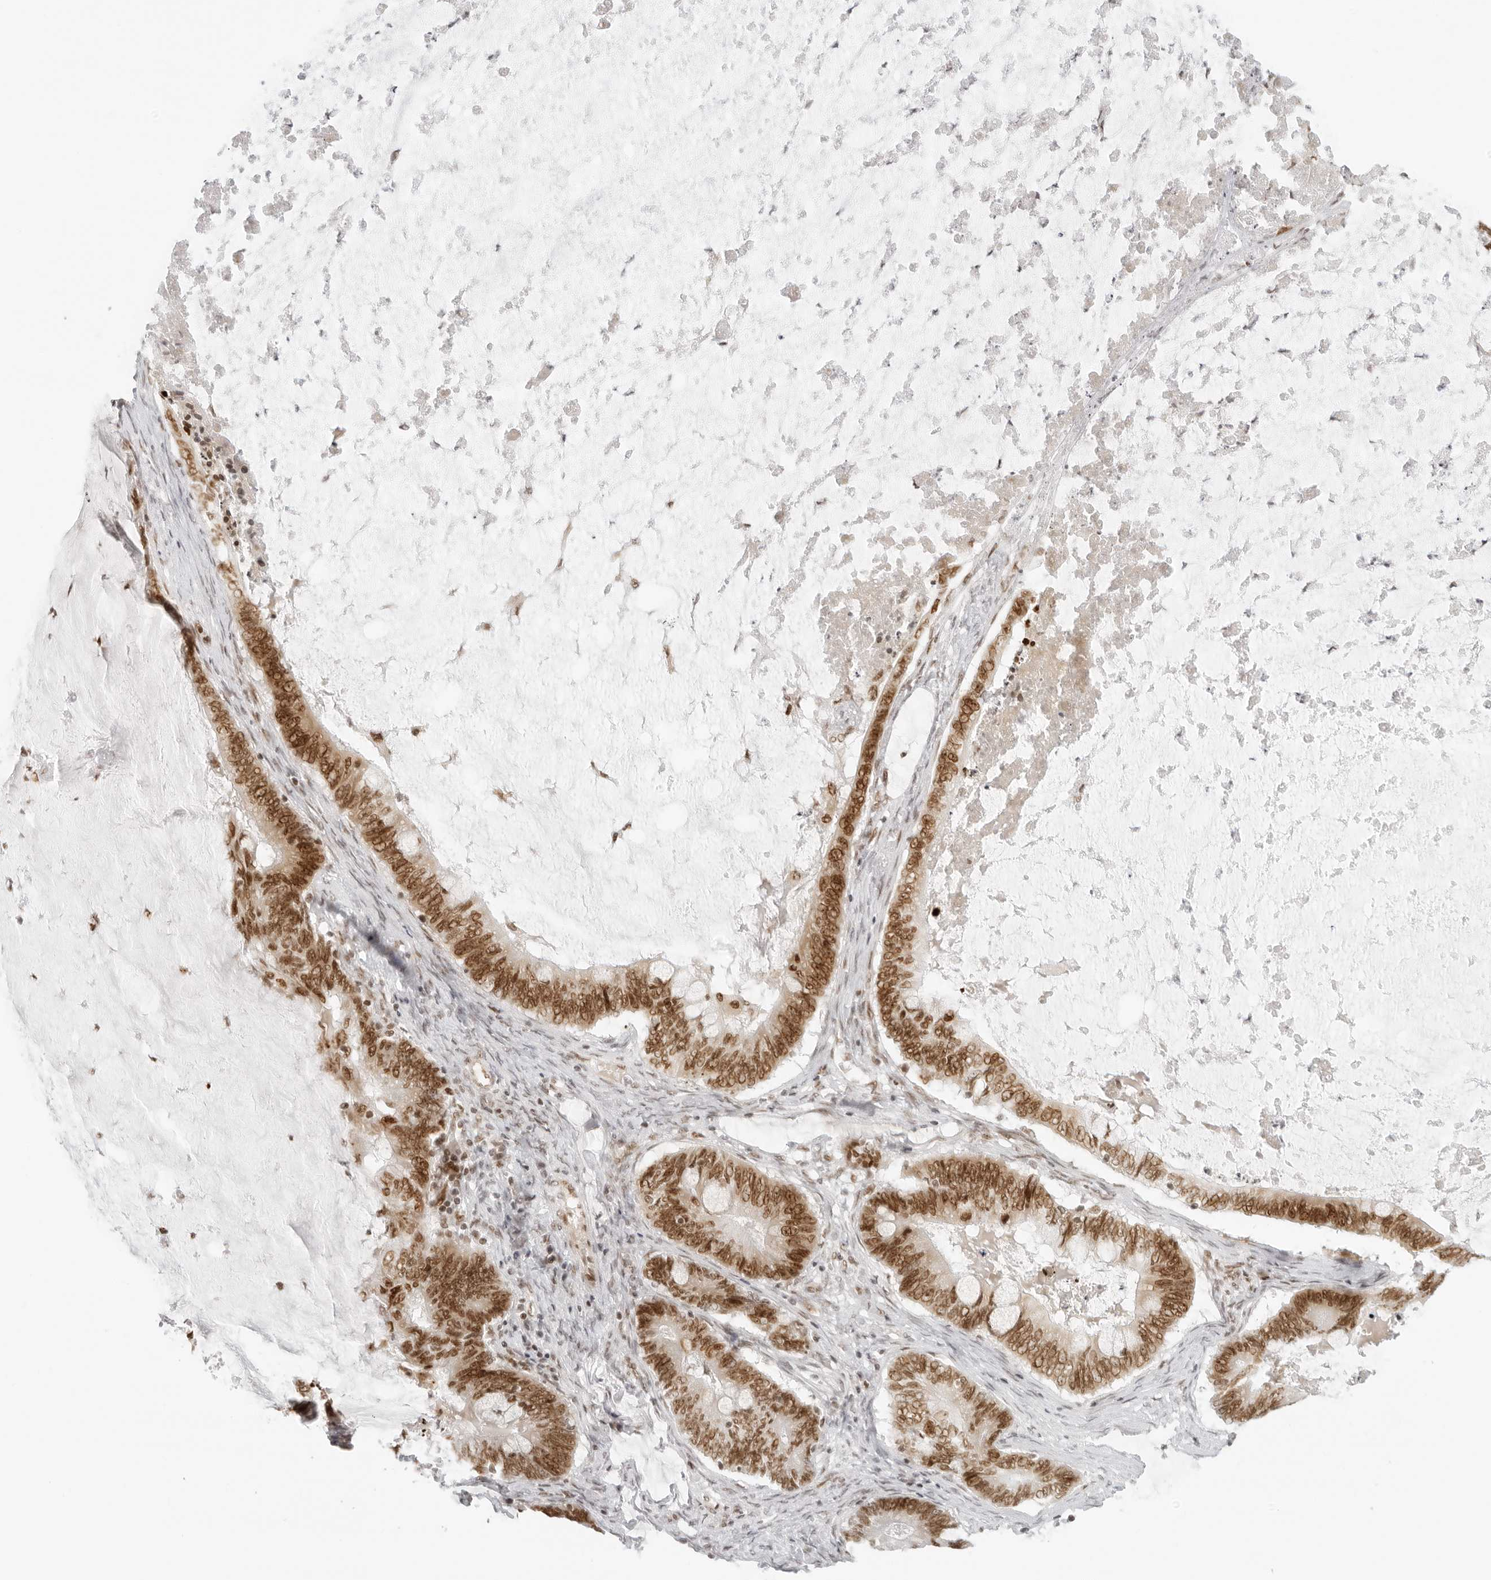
{"staining": {"intensity": "moderate", "quantity": ">75%", "location": "nuclear"}, "tissue": "ovarian cancer", "cell_type": "Tumor cells", "image_type": "cancer", "snomed": [{"axis": "morphology", "description": "Cystadenocarcinoma, mucinous, NOS"}, {"axis": "topography", "description": "Ovary"}], "caption": "Immunohistochemical staining of ovarian cancer (mucinous cystadenocarcinoma) shows medium levels of moderate nuclear protein staining in about >75% of tumor cells.", "gene": "RCC1", "patient": {"sex": "female", "age": 61}}